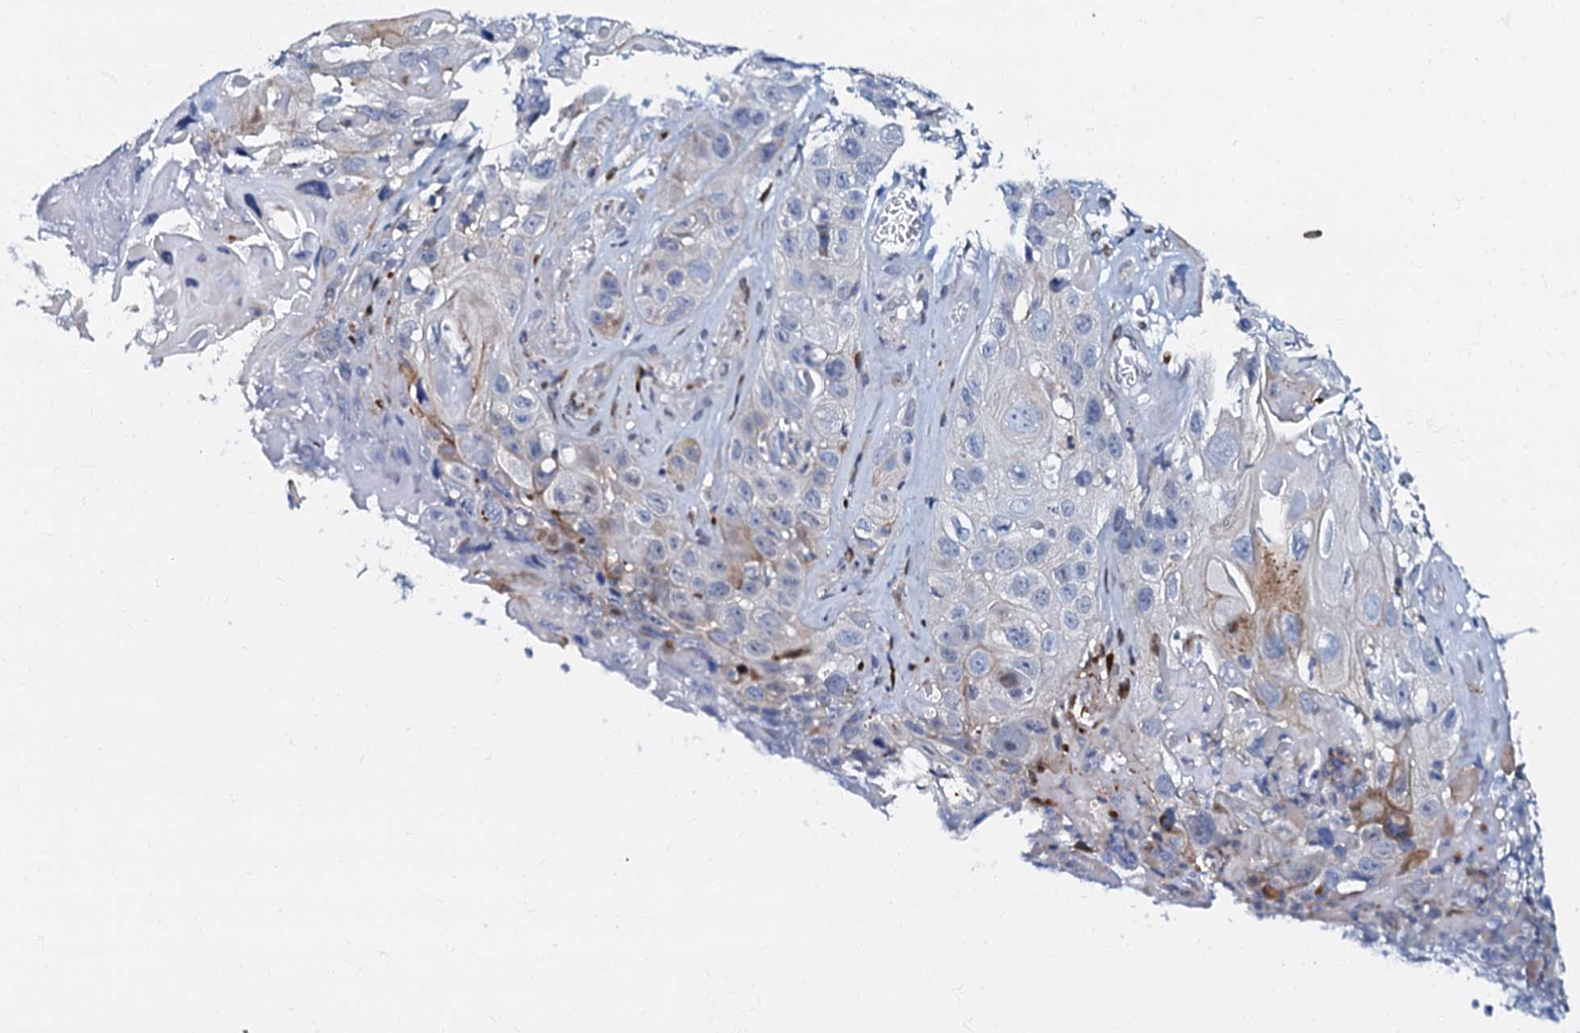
{"staining": {"intensity": "negative", "quantity": "none", "location": "none"}, "tissue": "skin cancer", "cell_type": "Tumor cells", "image_type": "cancer", "snomed": [{"axis": "morphology", "description": "Squamous cell carcinoma, NOS"}, {"axis": "topography", "description": "Skin"}], "caption": "DAB (3,3'-diaminobenzidine) immunohistochemical staining of human skin cancer (squamous cell carcinoma) demonstrates no significant staining in tumor cells.", "gene": "MFSD5", "patient": {"sex": "male", "age": 55}}